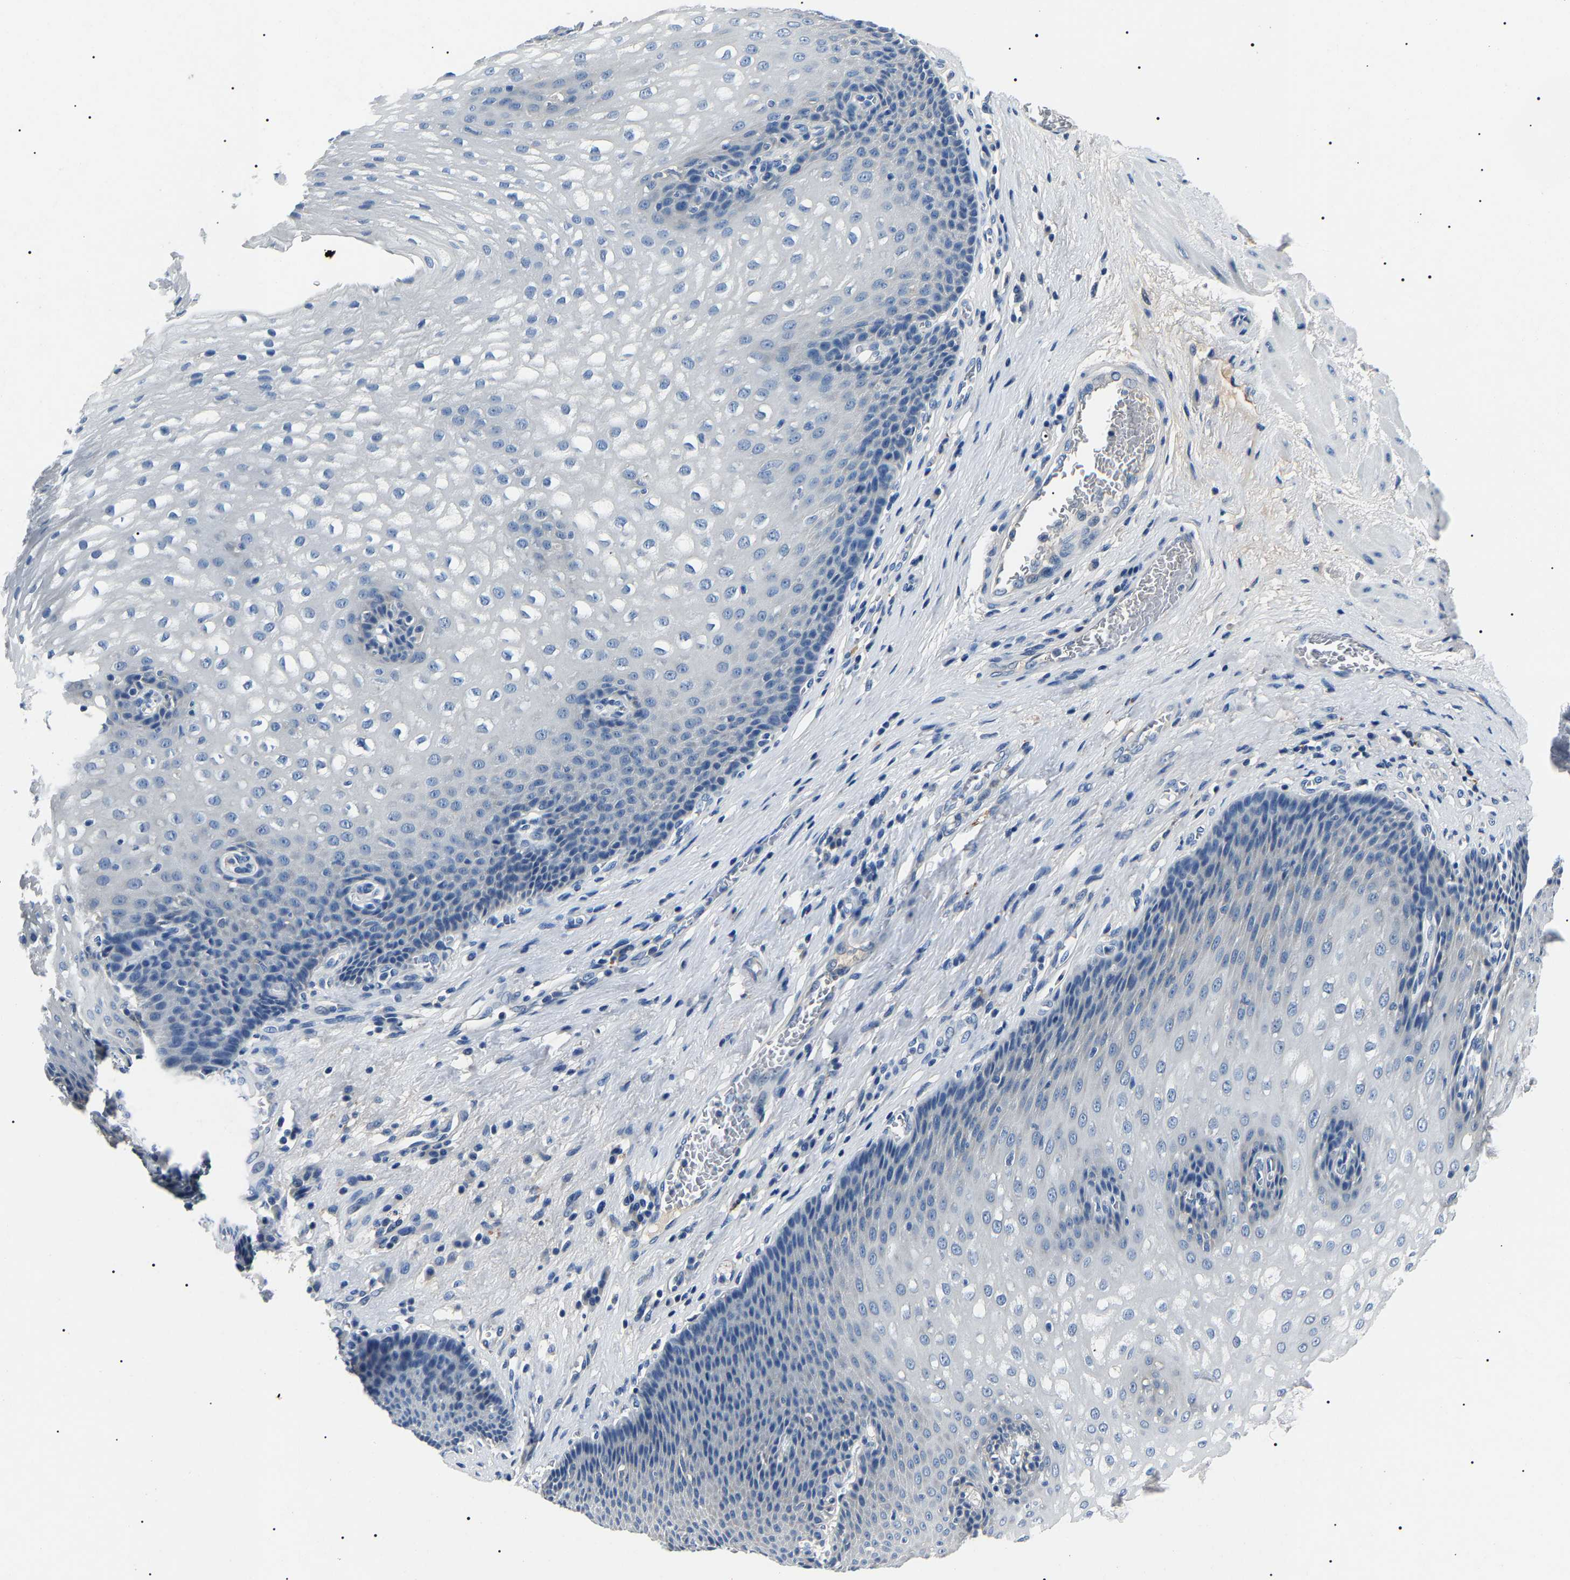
{"staining": {"intensity": "negative", "quantity": "none", "location": "none"}, "tissue": "esophagus", "cell_type": "Squamous epithelial cells", "image_type": "normal", "snomed": [{"axis": "morphology", "description": "Normal tissue, NOS"}, {"axis": "topography", "description": "Esophagus"}], "caption": "The photomicrograph shows no significant expression in squamous epithelial cells of esophagus.", "gene": "KLK15", "patient": {"sex": "male", "age": 48}}